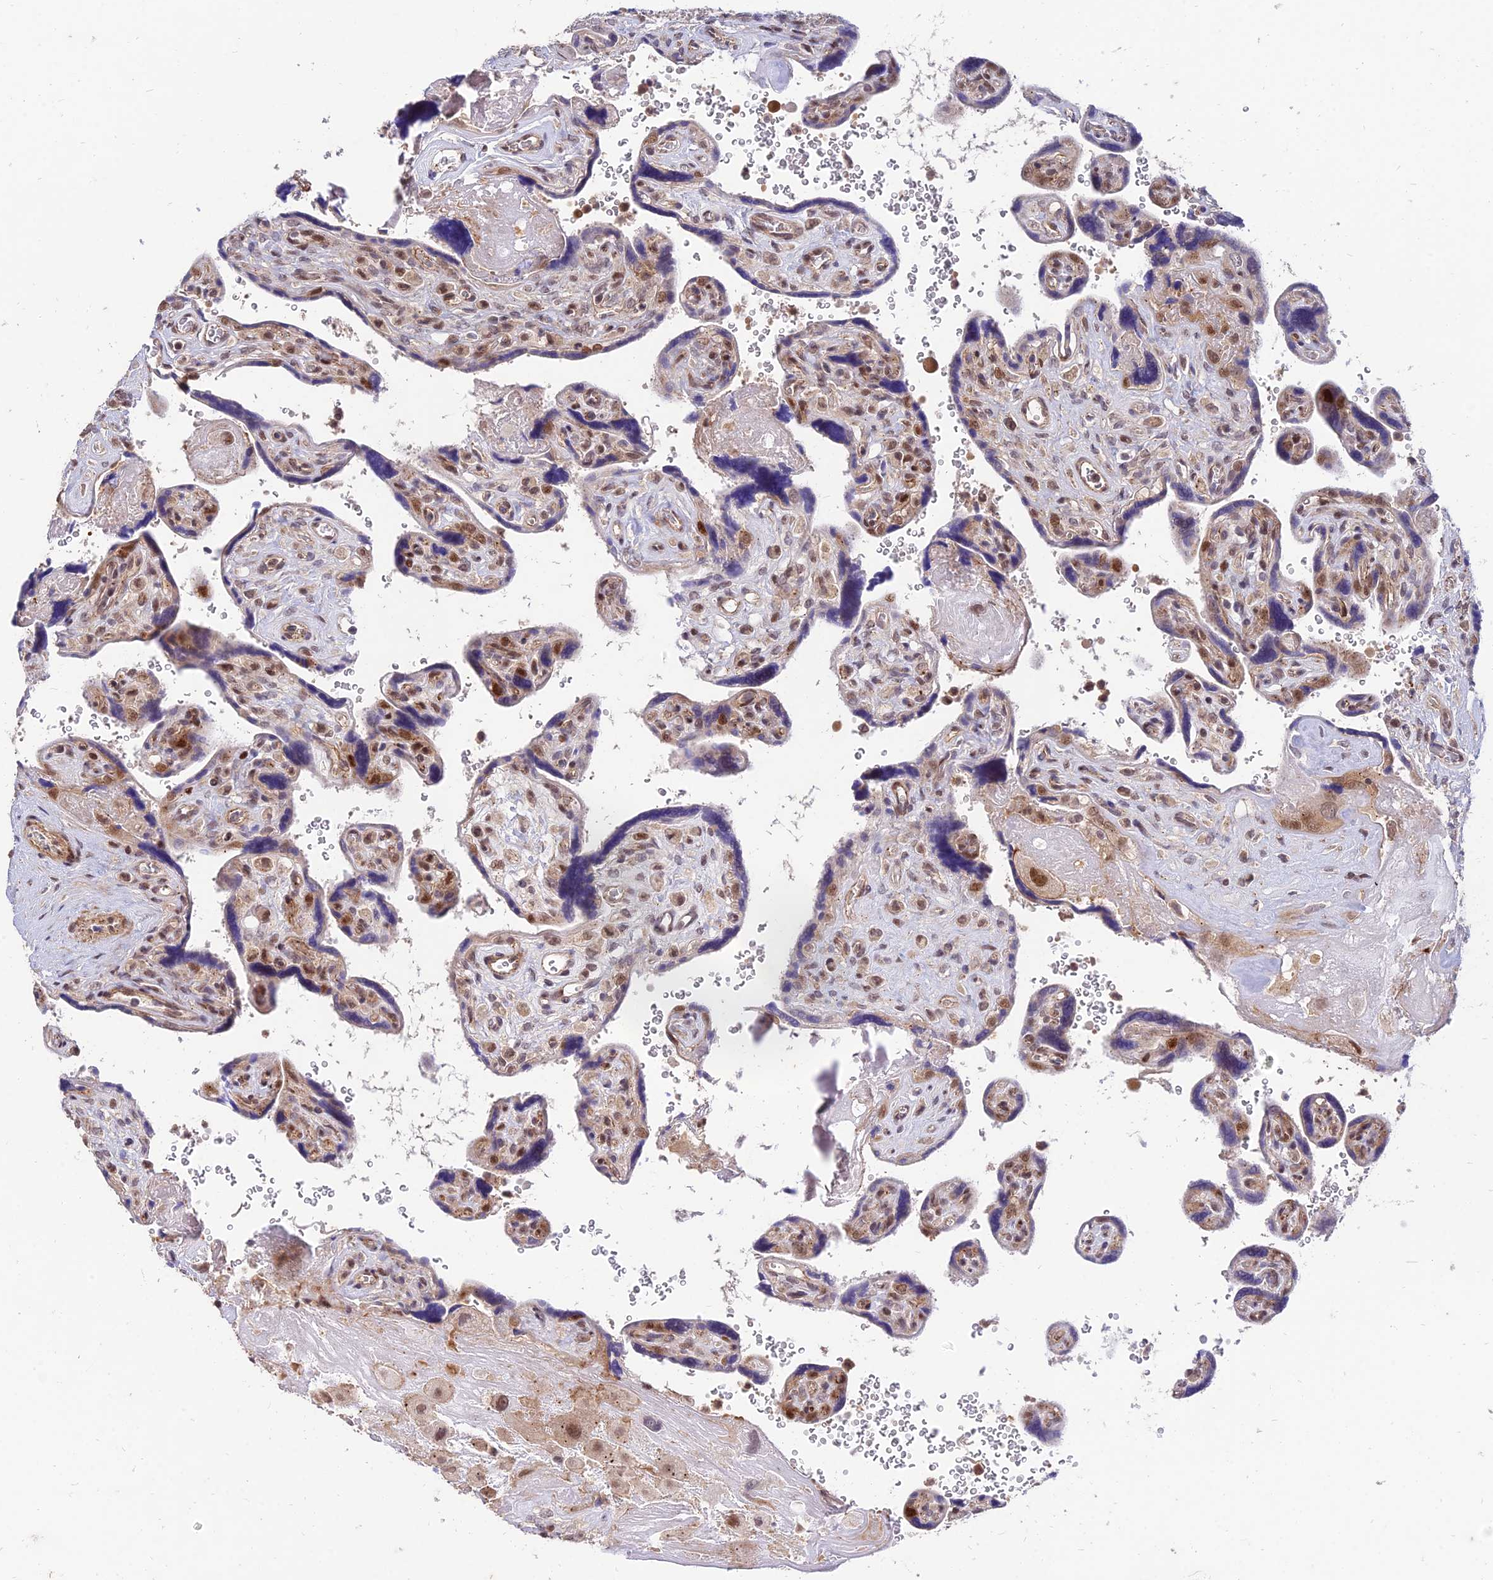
{"staining": {"intensity": "strong", "quantity": "25%-75%", "location": "cytoplasmic/membranous,nuclear"}, "tissue": "placenta", "cell_type": "Trophoblastic cells", "image_type": "normal", "snomed": [{"axis": "morphology", "description": "Normal tissue, NOS"}, {"axis": "topography", "description": "Placenta"}], "caption": "Benign placenta was stained to show a protein in brown. There is high levels of strong cytoplasmic/membranous,nuclear expression in about 25%-75% of trophoblastic cells. The staining was performed using DAB (3,3'-diaminobenzidine) to visualize the protein expression in brown, while the nuclei were stained in blue with hematoxylin (Magnification: 20x).", "gene": "ZNF85", "patient": {"sex": "female", "age": 39}}